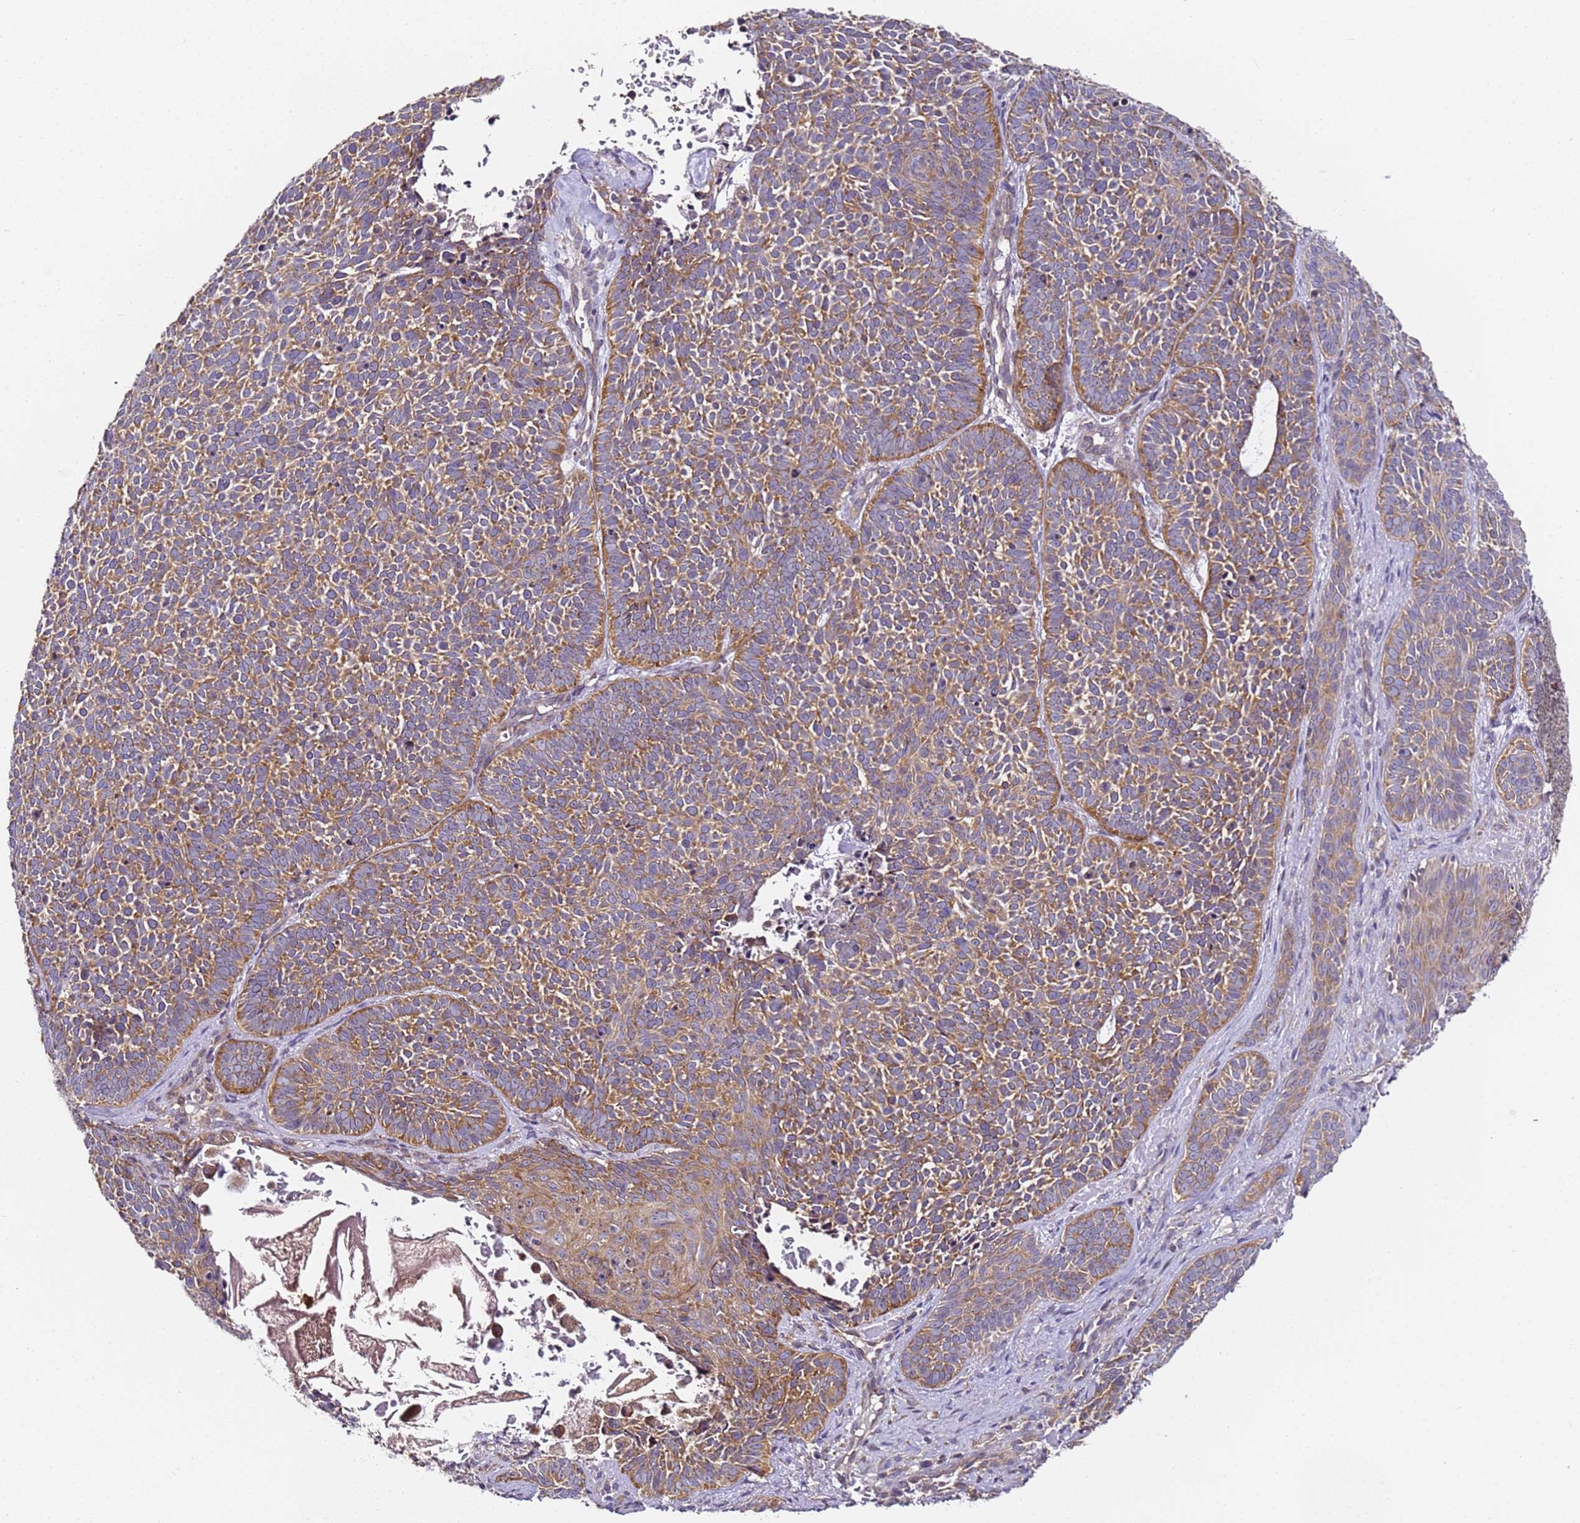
{"staining": {"intensity": "moderate", "quantity": ">75%", "location": "cytoplasmic/membranous"}, "tissue": "skin cancer", "cell_type": "Tumor cells", "image_type": "cancer", "snomed": [{"axis": "morphology", "description": "Basal cell carcinoma"}, {"axis": "topography", "description": "Skin"}], "caption": "The image reveals staining of skin basal cell carcinoma, revealing moderate cytoplasmic/membranous protein expression (brown color) within tumor cells.", "gene": "RPL13A", "patient": {"sex": "male", "age": 85}}